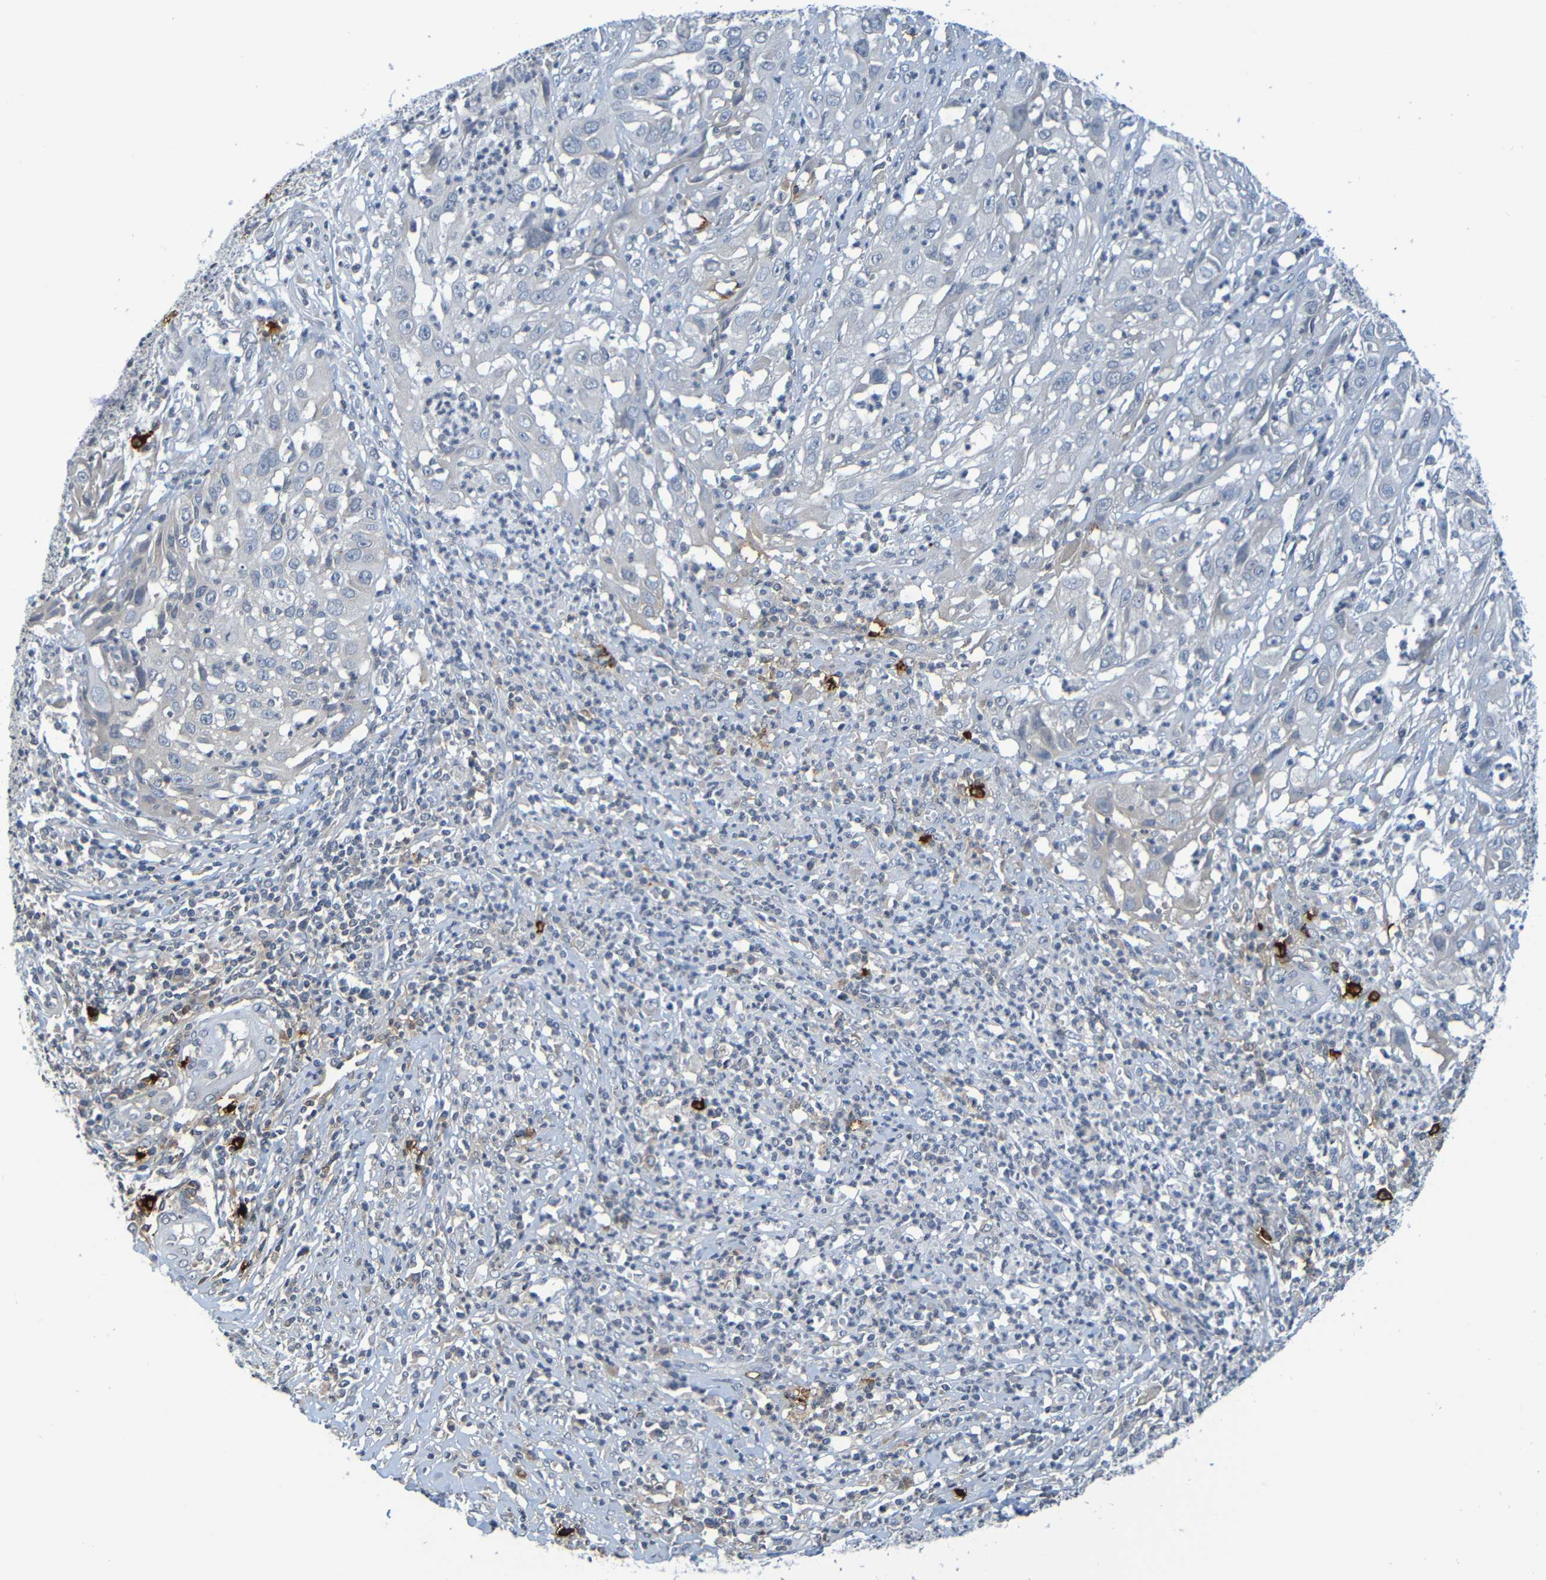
{"staining": {"intensity": "negative", "quantity": "none", "location": "none"}, "tissue": "cervical cancer", "cell_type": "Tumor cells", "image_type": "cancer", "snomed": [{"axis": "morphology", "description": "Squamous cell carcinoma, NOS"}, {"axis": "topography", "description": "Cervix"}], "caption": "Human cervical cancer stained for a protein using IHC reveals no expression in tumor cells.", "gene": "C3AR1", "patient": {"sex": "female", "age": 32}}